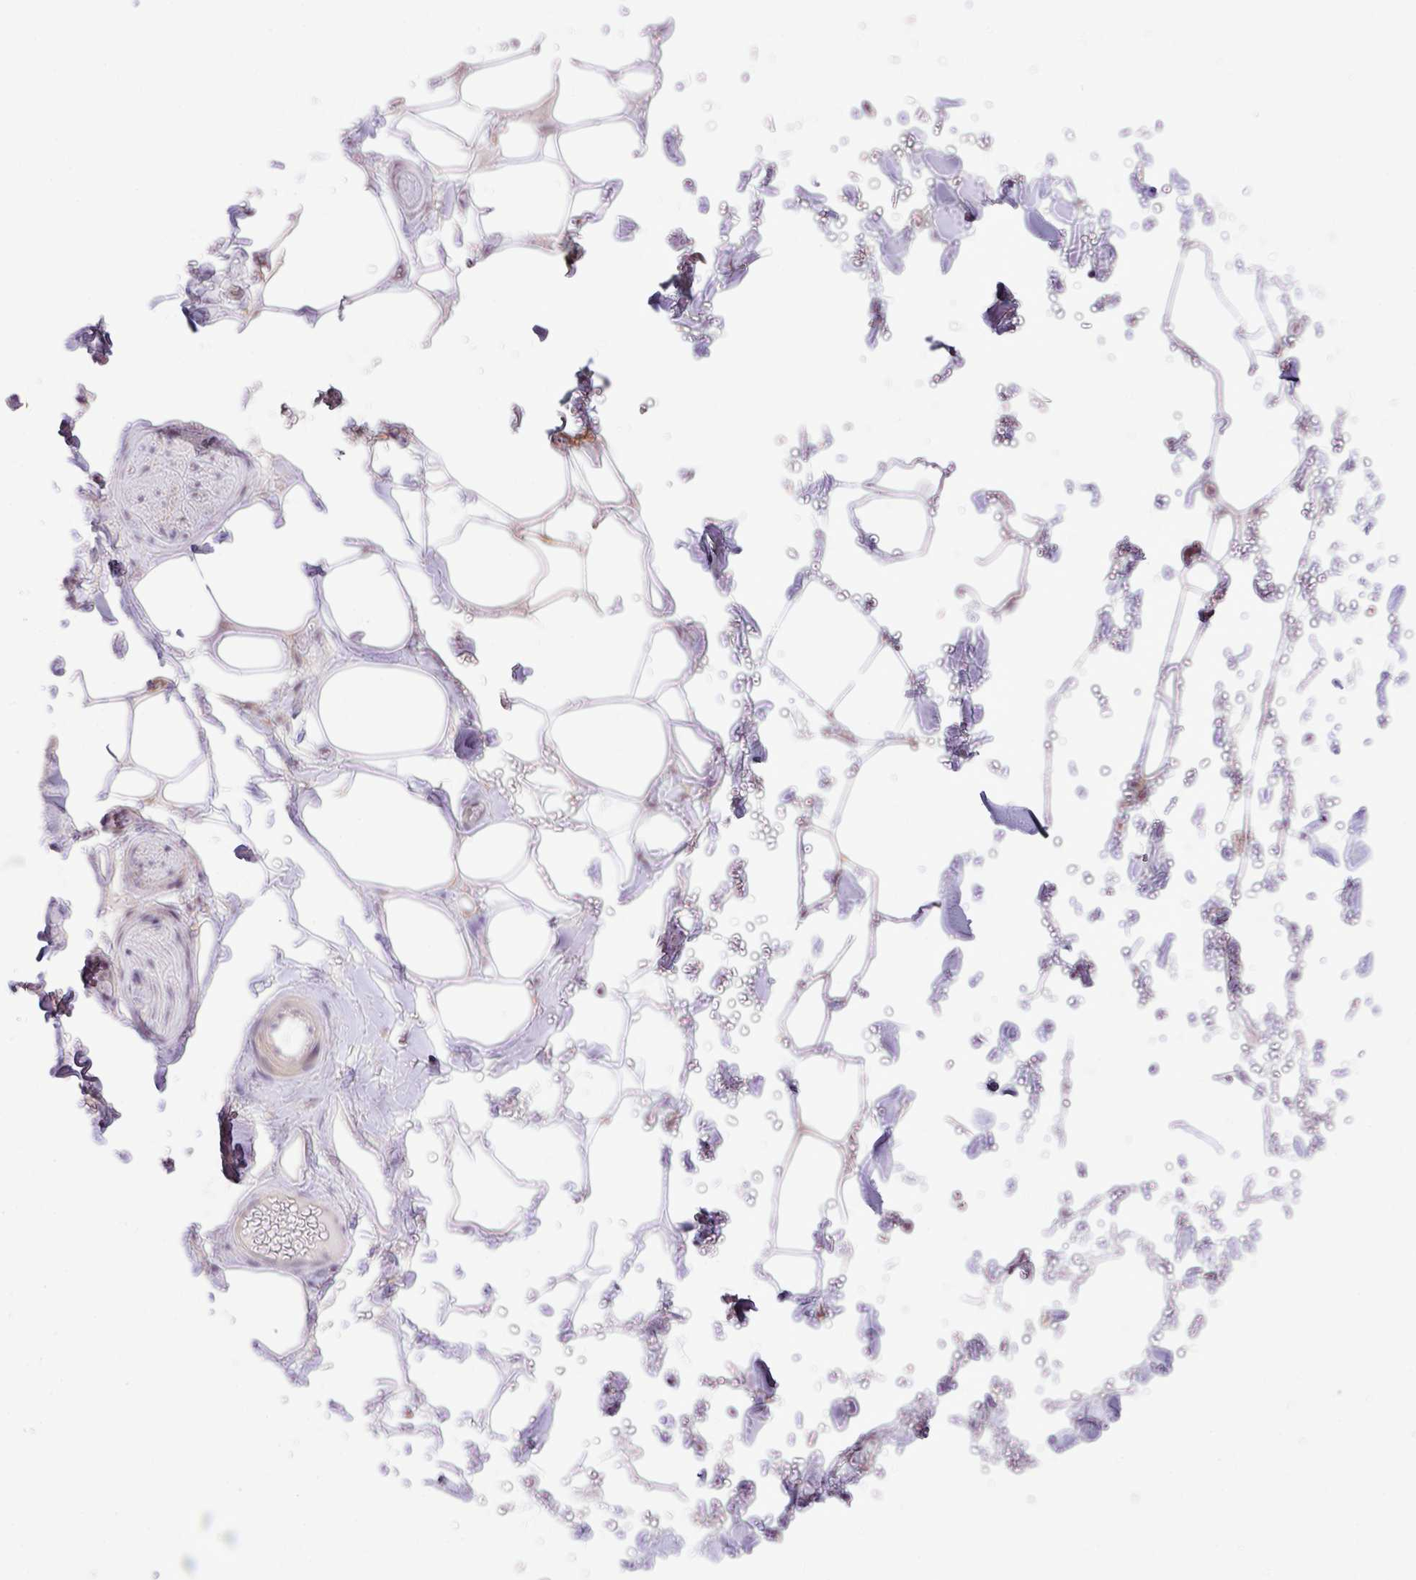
{"staining": {"intensity": "negative", "quantity": "none", "location": "none"}, "tissue": "adipose tissue", "cell_type": "Adipocytes", "image_type": "normal", "snomed": [{"axis": "morphology", "description": "Normal tissue, NOS"}, {"axis": "topography", "description": "Rectum"}, {"axis": "topography", "description": "Peripheral nerve tissue"}], "caption": "The immunohistochemistry (IHC) photomicrograph has no significant staining in adipocytes of adipose tissue.", "gene": "RPP25L", "patient": {"sex": "female", "age": 69}}